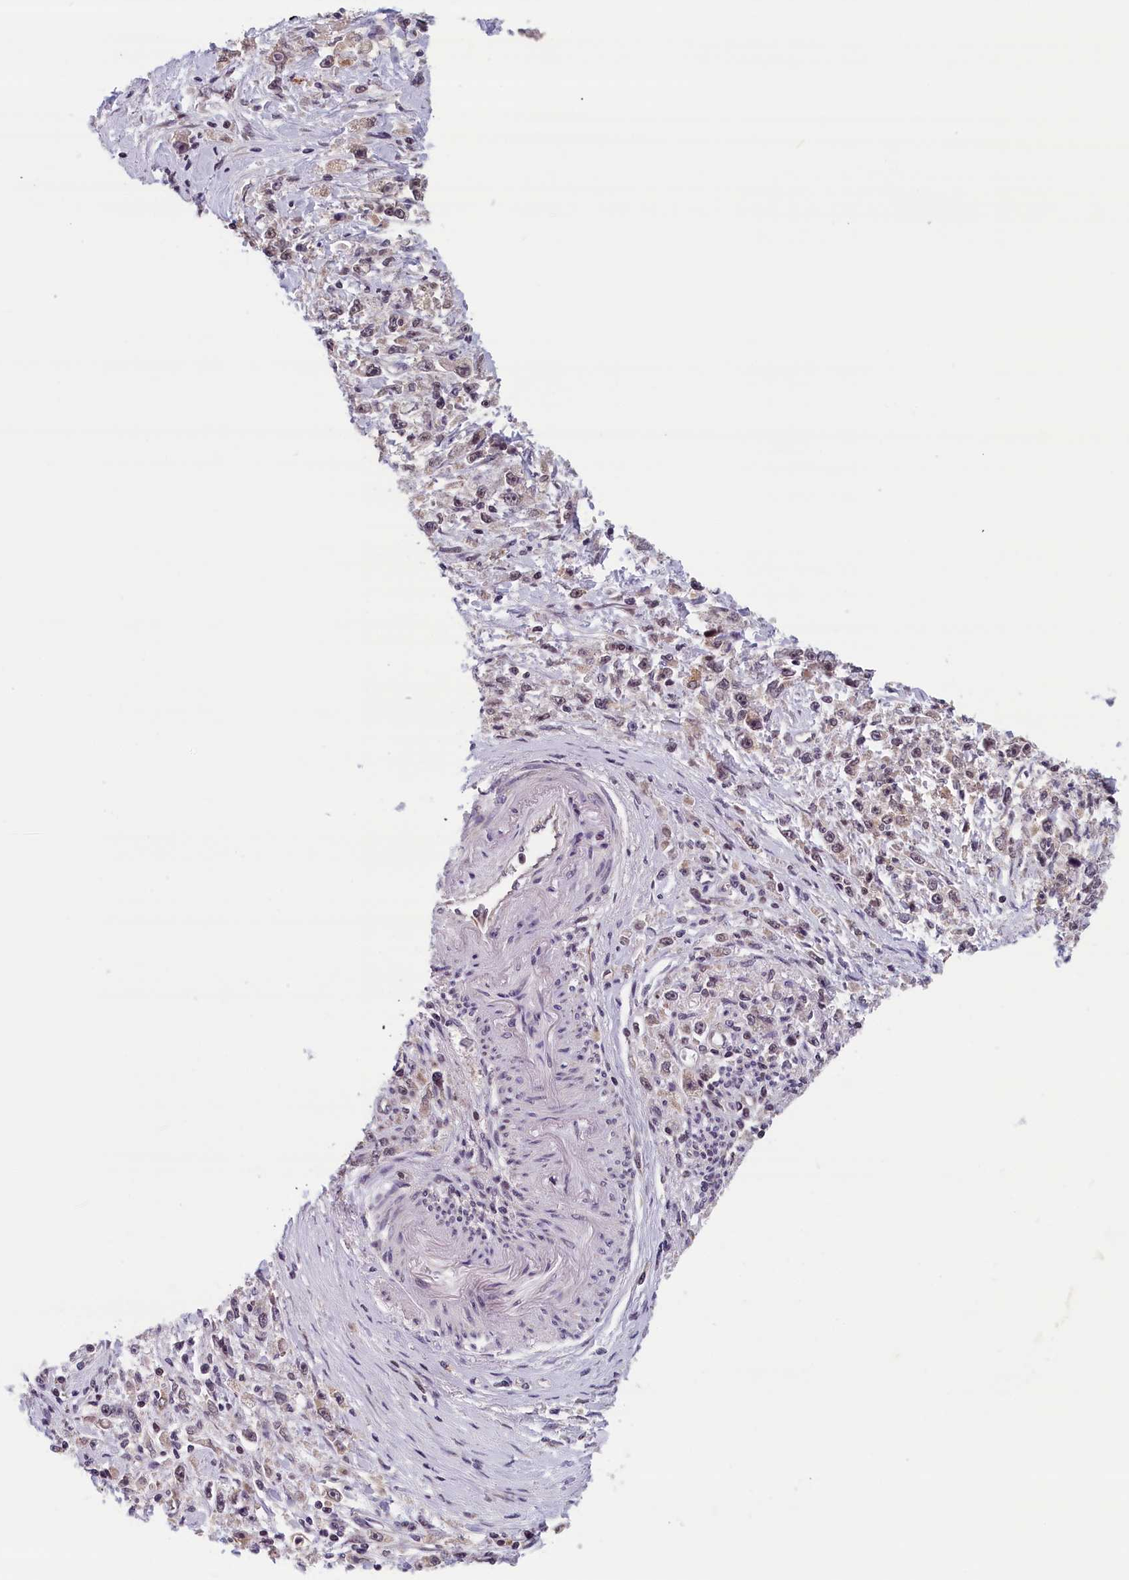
{"staining": {"intensity": "weak", "quantity": "<25%", "location": "nuclear"}, "tissue": "stomach cancer", "cell_type": "Tumor cells", "image_type": "cancer", "snomed": [{"axis": "morphology", "description": "Adenocarcinoma, NOS"}, {"axis": "topography", "description": "Stomach"}], "caption": "This is a micrograph of IHC staining of stomach adenocarcinoma, which shows no expression in tumor cells.", "gene": "KCNK6", "patient": {"sex": "female", "age": 59}}